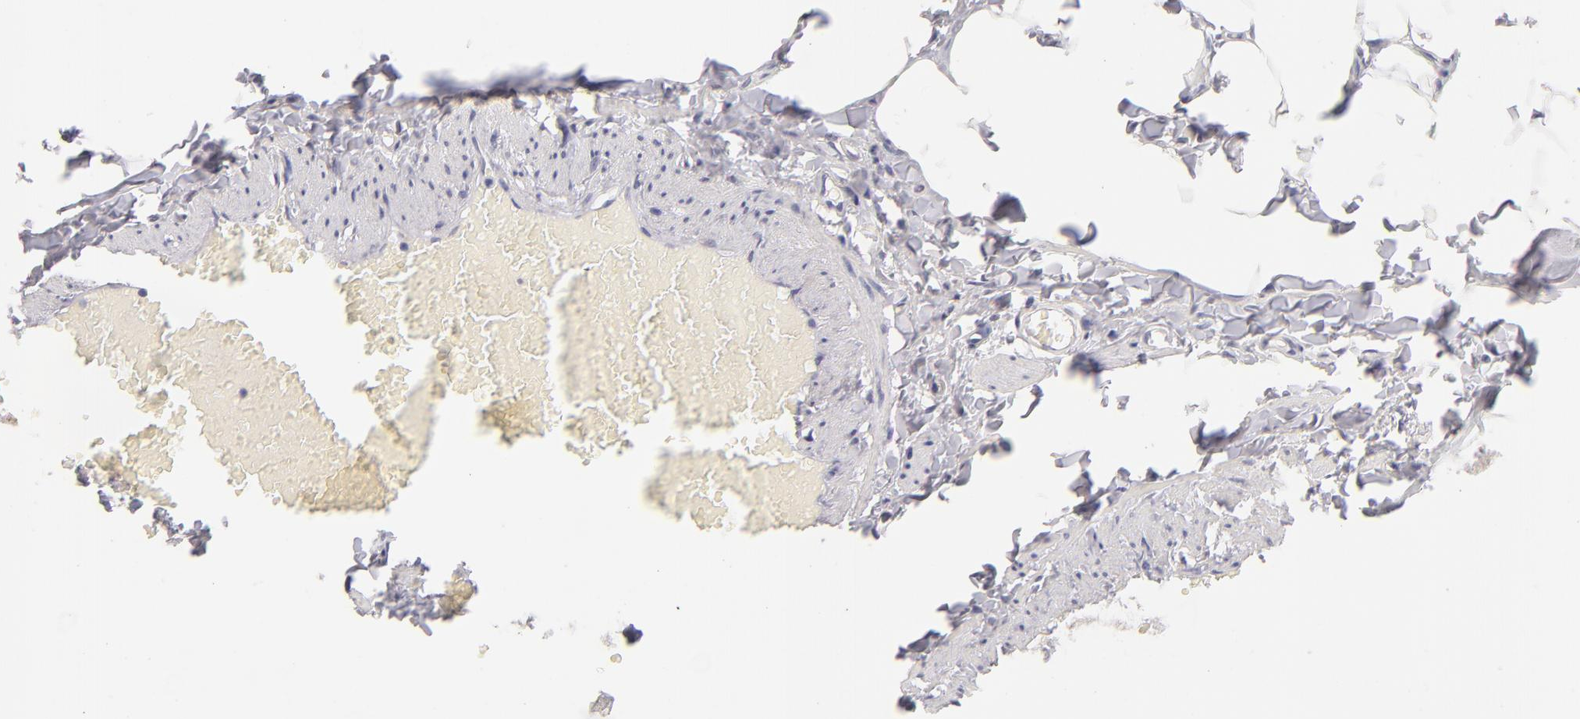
{"staining": {"intensity": "negative", "quantity": "none", "location": "none"}, "tissue": "adipose tissue", "cell_type": "Adipocytes", "image_type": "normal", "snomed": [{"axis": "morphology", "description": "Normal tissue, NOS"}, {"axis": "morphology", "description": "Duct carcinoma"}, {"axis": "topography", "description": "Breast"}, {"axis": "topography", "description": "Adipose tissue"}], "caption": "Adipocytes show no significant positivity in unremarkable adipose tissue. (DAB (3,3'-diaminobenzidine) immunohistochemistry (IHC) visualized using brightfield microscopy, high magnification).", "gene": "TFAP4", "patient": {"sex": "female", "age": 37}}